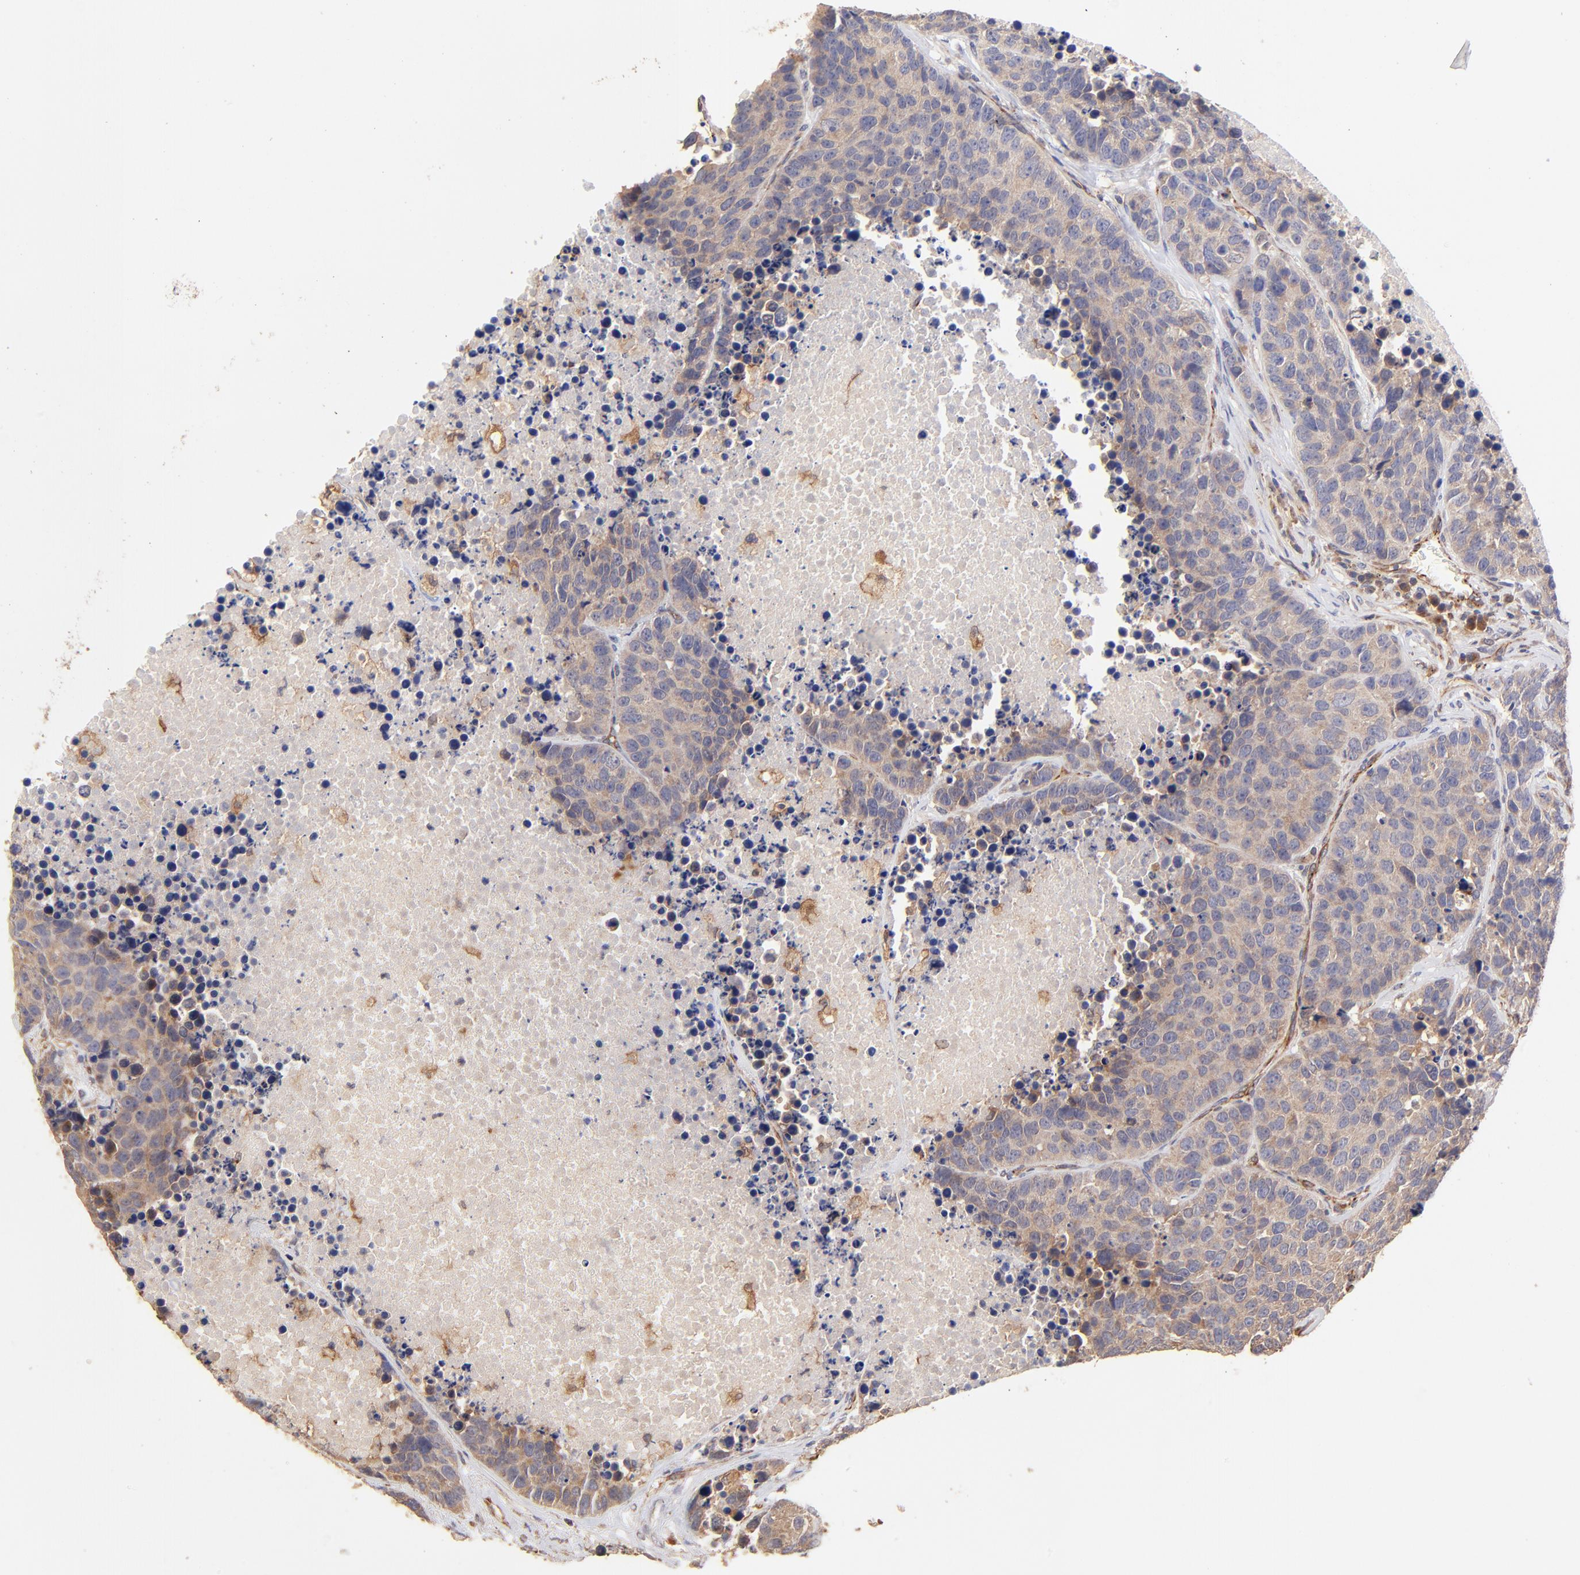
{"staining": {"intensity": "weak", "quantity": ">75%", "location": "cytoplasmic/membranous"}, "tissue": "carcinoid", "cell_type": "Tumor cells", "image_type": "cancer", "snomed": [{"axis": "morphology", "description": "Carcinoid, malignant, NOS"}, {"axis": "topography", "description": "Lung"}], "caption": "Protein expression by immunohistochemistry exhibits weak cytoplasmic/membranous staining in approximately >75% of tumor cells in carcinoid.", "gene": "TNFAIP3", "patient": {"sex": "male", "age": 60}}